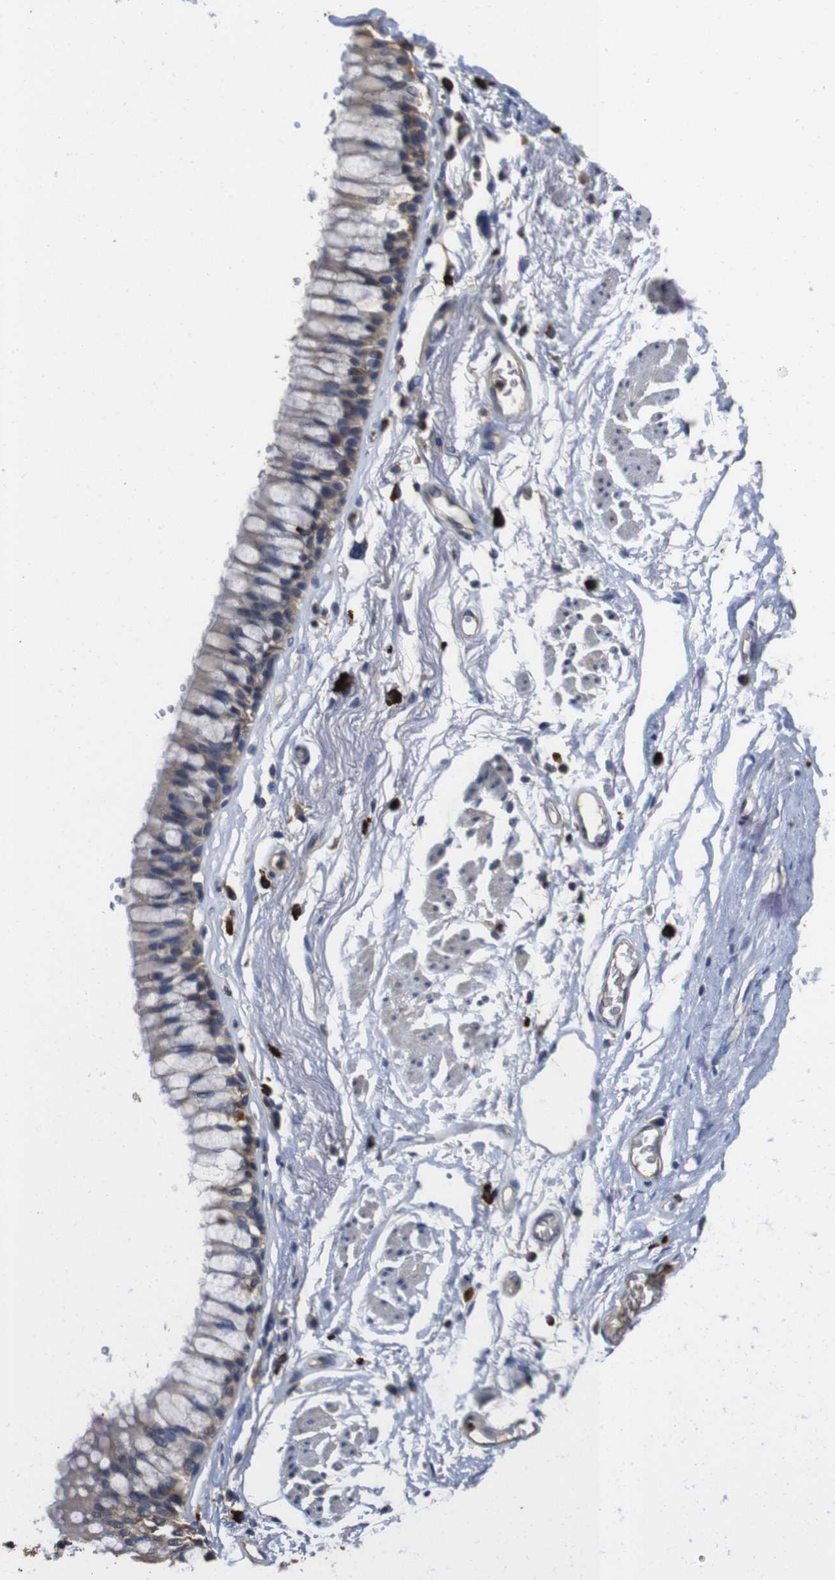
{"staining": {"intensity": "negative", "quantity": "none", "location": "none"}, "tissue": "adipose tissue", "cell_type": "Adipocytes", "image_type": "normal", "snomed": [{"axis": "morphology", "description": "Normal tissue, NOS"}, {"axis": "topography", "description": "Cartilage tissue"}, {"axis": "topography", "description": "Bronchus"}], "caption": "Immunohistochemistry of benign human adipose tissue displays no staining in adipocytes.", "gene": "GLIPR1", "patient": {"sex": "female", "age": 73}}